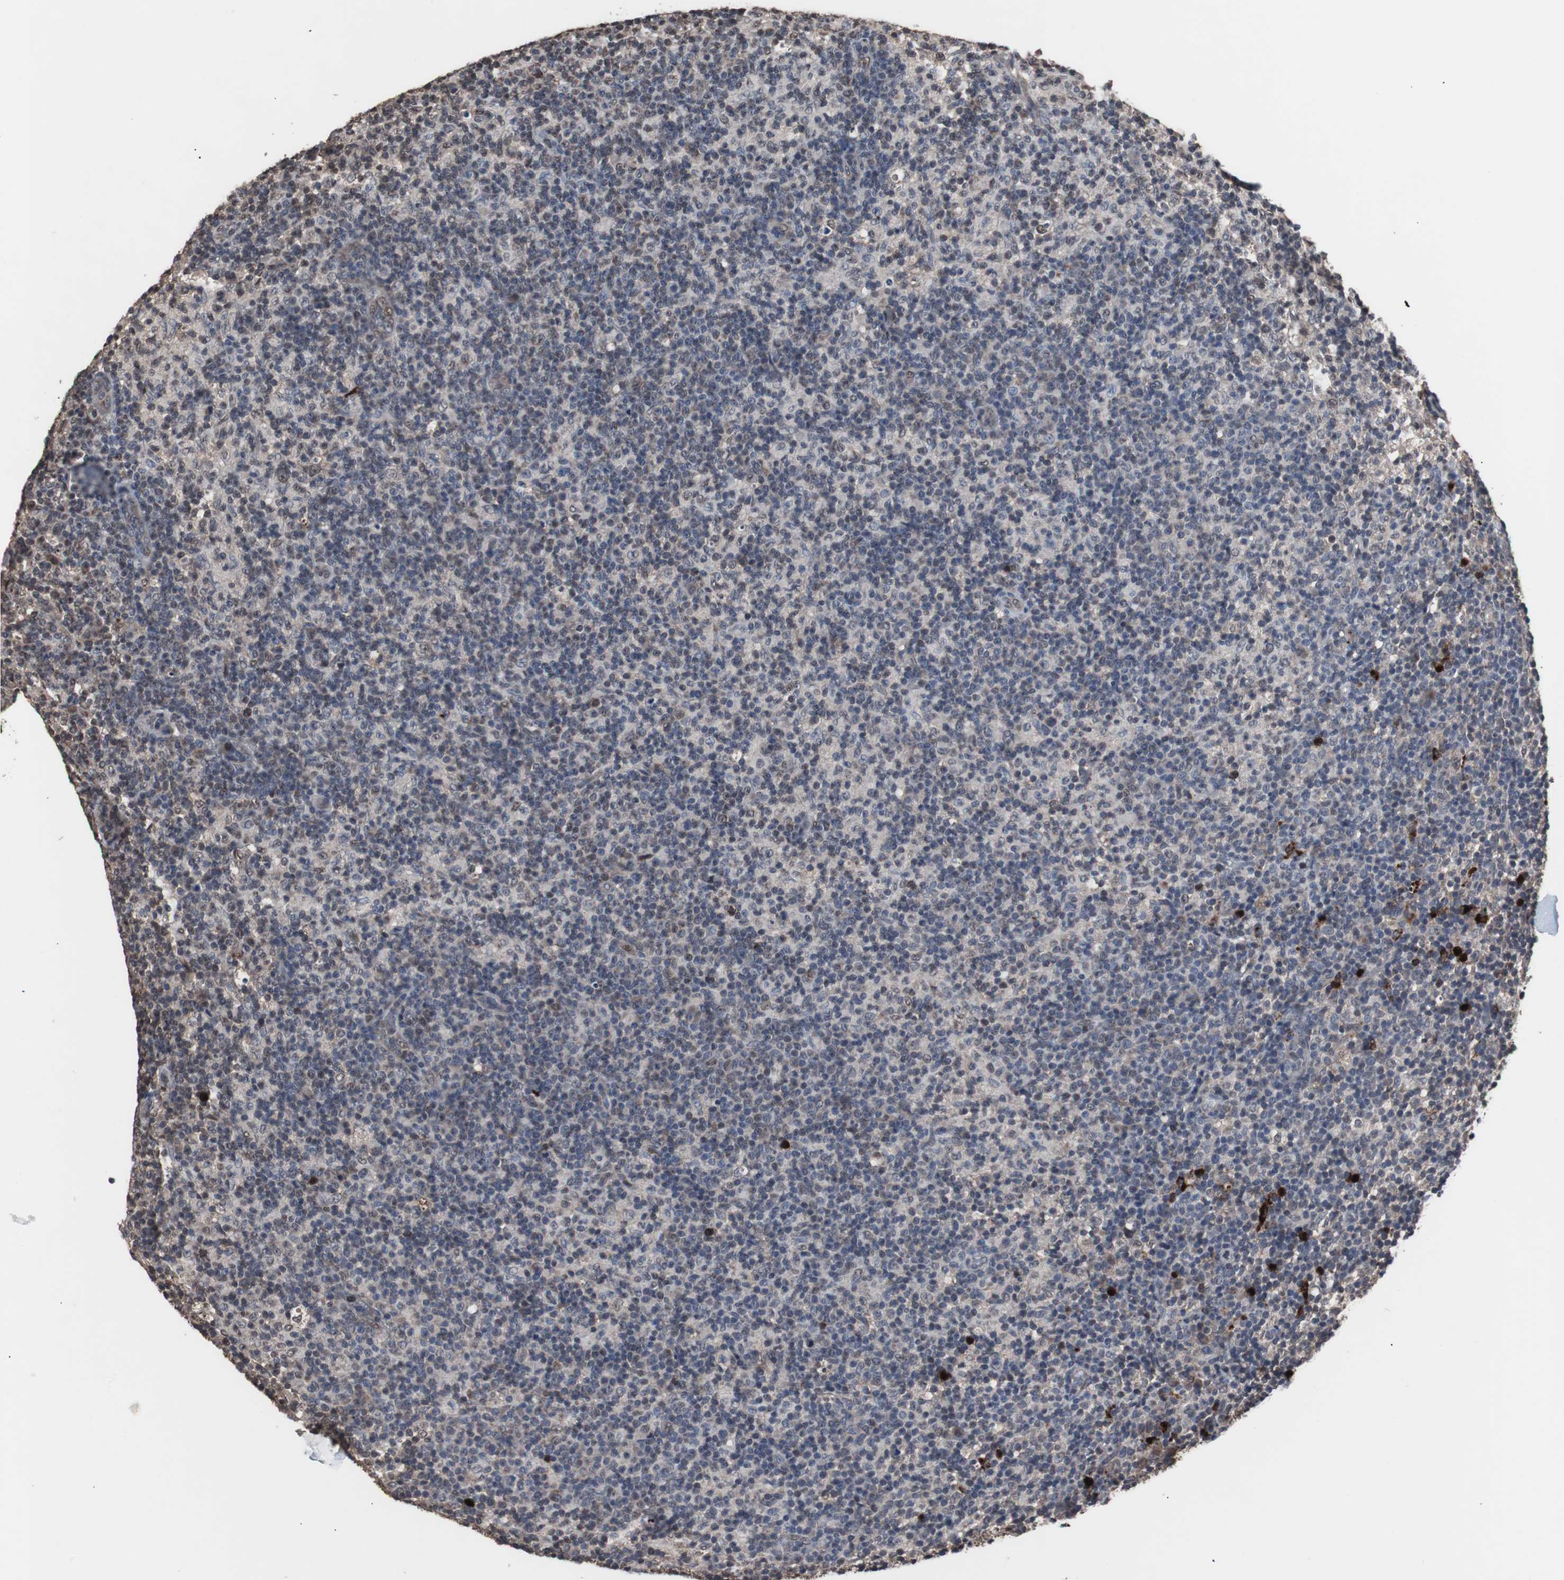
{"staining": {"intensity": "weak", "quantity": "25%-75%", "location": "nuclear"}, "tissue": "lymph node", "cell_type": "Germinal center cells", "image_type": "normal", "snomed": [{"axis": "morphology", "description": "Normal tissue, NOS"}, {"axis": "morphology", "description": "Inflammation, NOS"}, {"axis": "topography", "description": "Lymph node"}], "caption": "DAB (3,3'-diaminobenzidine) immunohistochemical staining of benign lymph node reveals weak nuclear protein positivity in about 25%-75% of germinal center cells. The protein of interest is shown in brown color, while the nuclei are stained blue.", "gene": "MED27", "patient": {"sex": "male", "age": 55}}